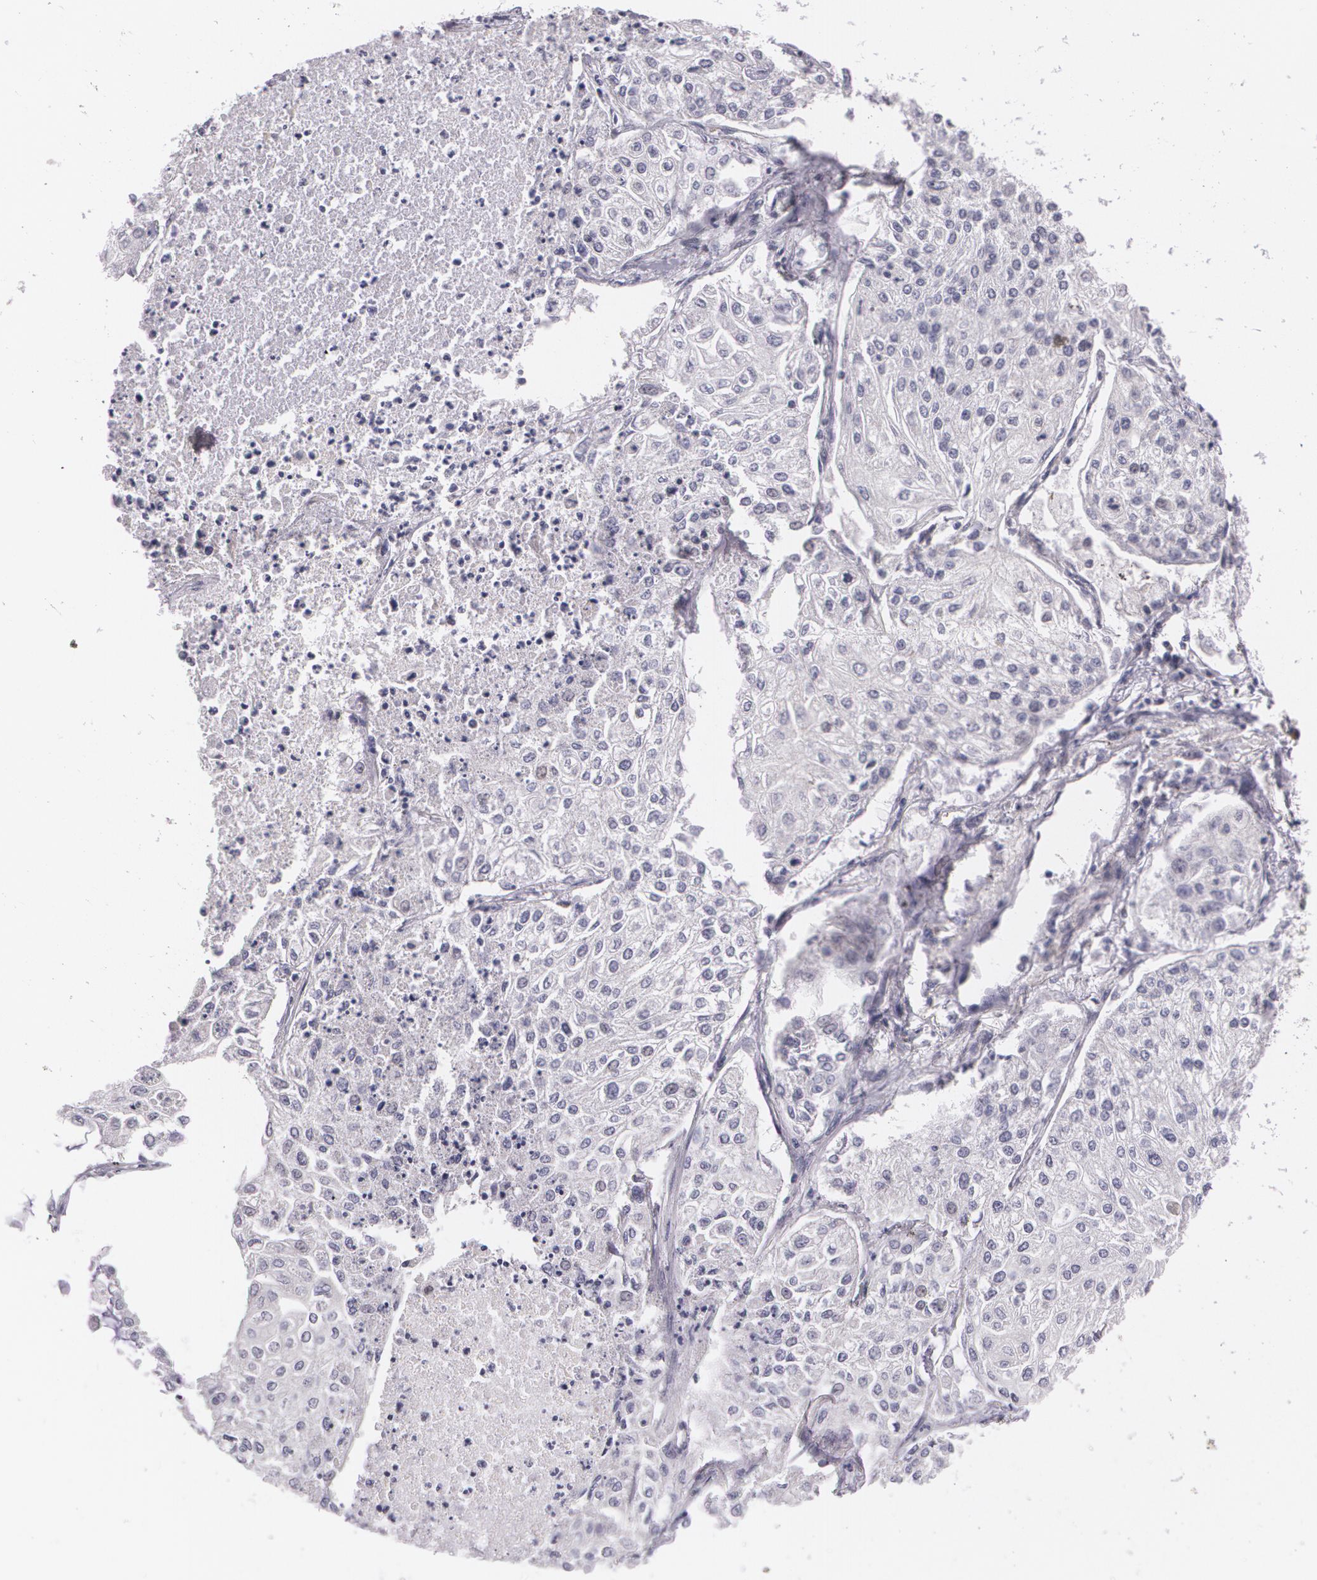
{"staining": {"intensity": "negative", "quantity": "none", "location": "none"}, "tissue": "lung cancer", "cell_type": "Tumor cells", "image_type": "cancer", "snomed": [{"axis": "morphology", "description": "Squamous cell carcinoma, NOS"}, {"axis": "topography", "description": "Lung"}], "caption": "Lung squamous cell carcinoma was stained to show a protein in brown. There is no significant staining in tumor cells.", "gene": "ALX1", "patient": {"sex": "male", "age": 75}}